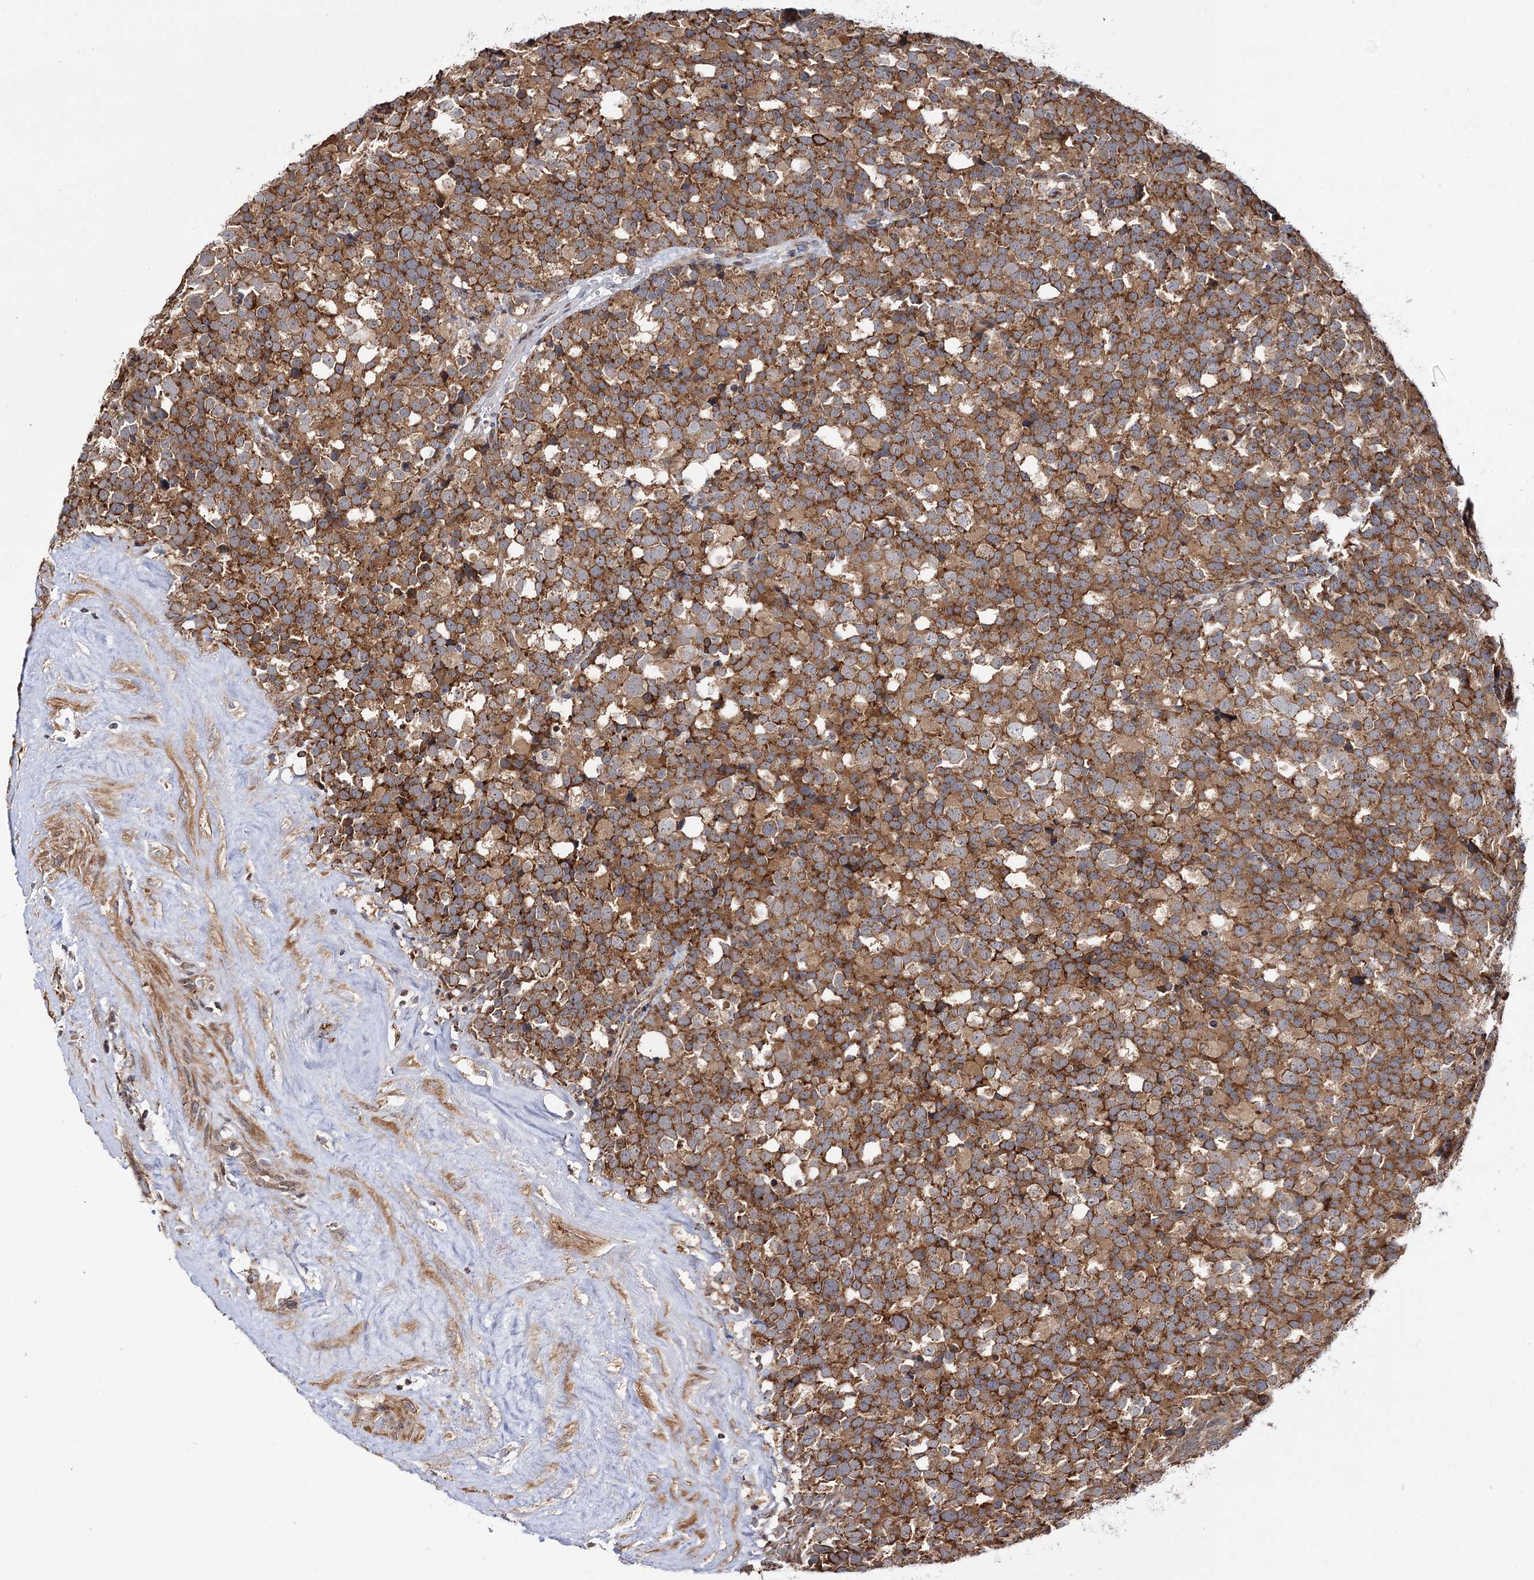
{"staining": {"intensity": "strong", "quantity": ">75%", "location": "cytoplasmic/membranous"}, "tissue": "testis cancer", "cell_type": "Tumor cells", "image_type": "cancer", "snomed": [{"axis": "morphology", "description": "Seminoma, NOS"}, {"axis": "topography", "description": "Testis"}], "caption": "Human testis cancer stained for a protein (brown) shows strong cytoplasmic/membranous positive staining in about >75% of tumor cells.", "gene": "CEP76", "patient": {"sex": "male", "age": 71}}